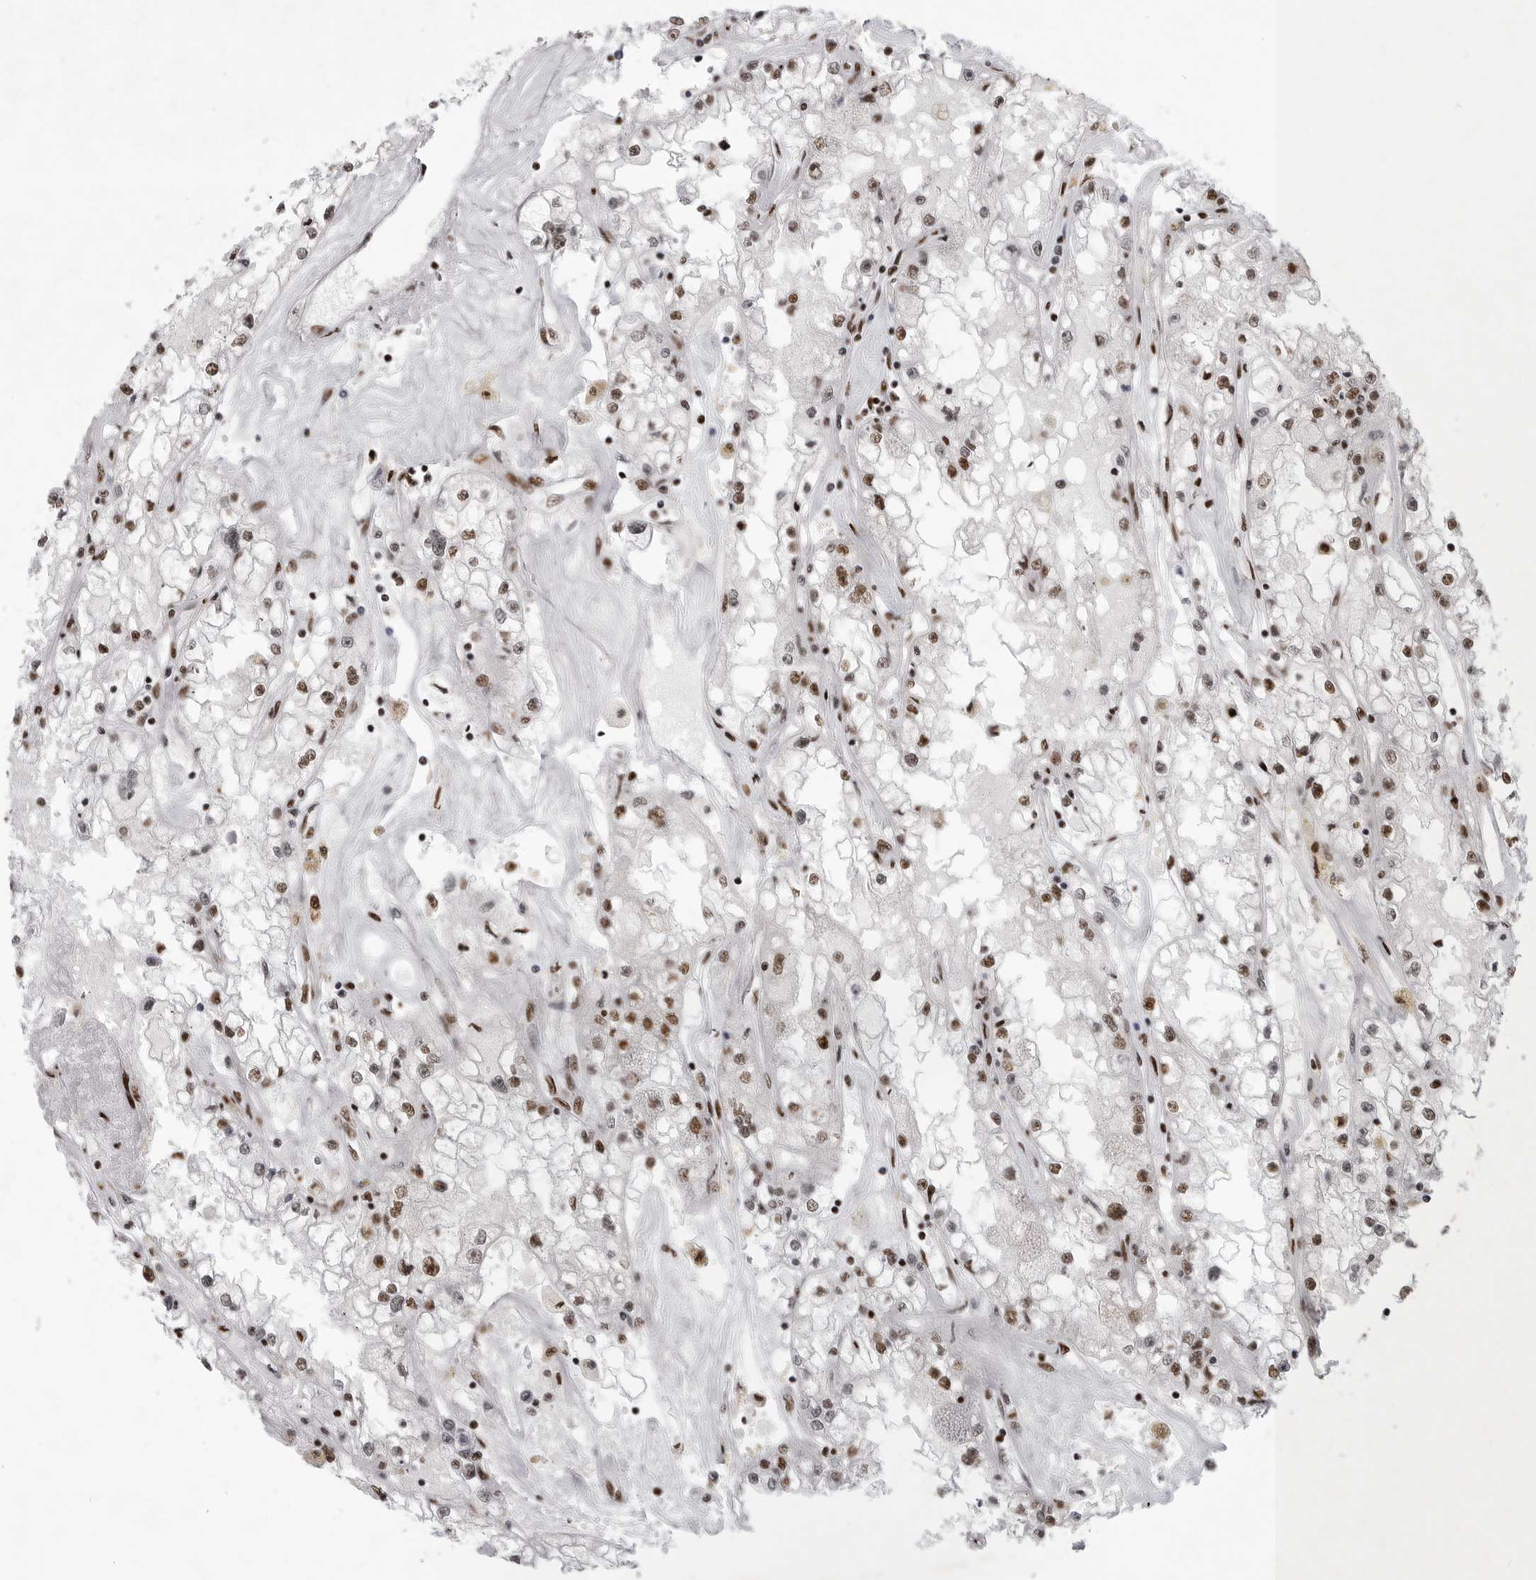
{"staining": {"intensity": "moderate", "quantity": ">75%", "location": "nuclear"}, "tissue": "renal cancer", "cell_type": "Tumor cells", "image_type": "cancer", "snomed": [{"axis": "morphology", "description": "Adenocarcinoma, NOS"}, {"axis": "topography", "description": "Kidney"}], "caption": "The micrograph displays a brown stain indicating the presence of a protein in the nuclear of tumor cells in renal adenocarcinoma. (IHC, brightfield microscopy, high magnification).", "gene": "BCLAF1", "patient": {"sex": "male", "age": 56}}